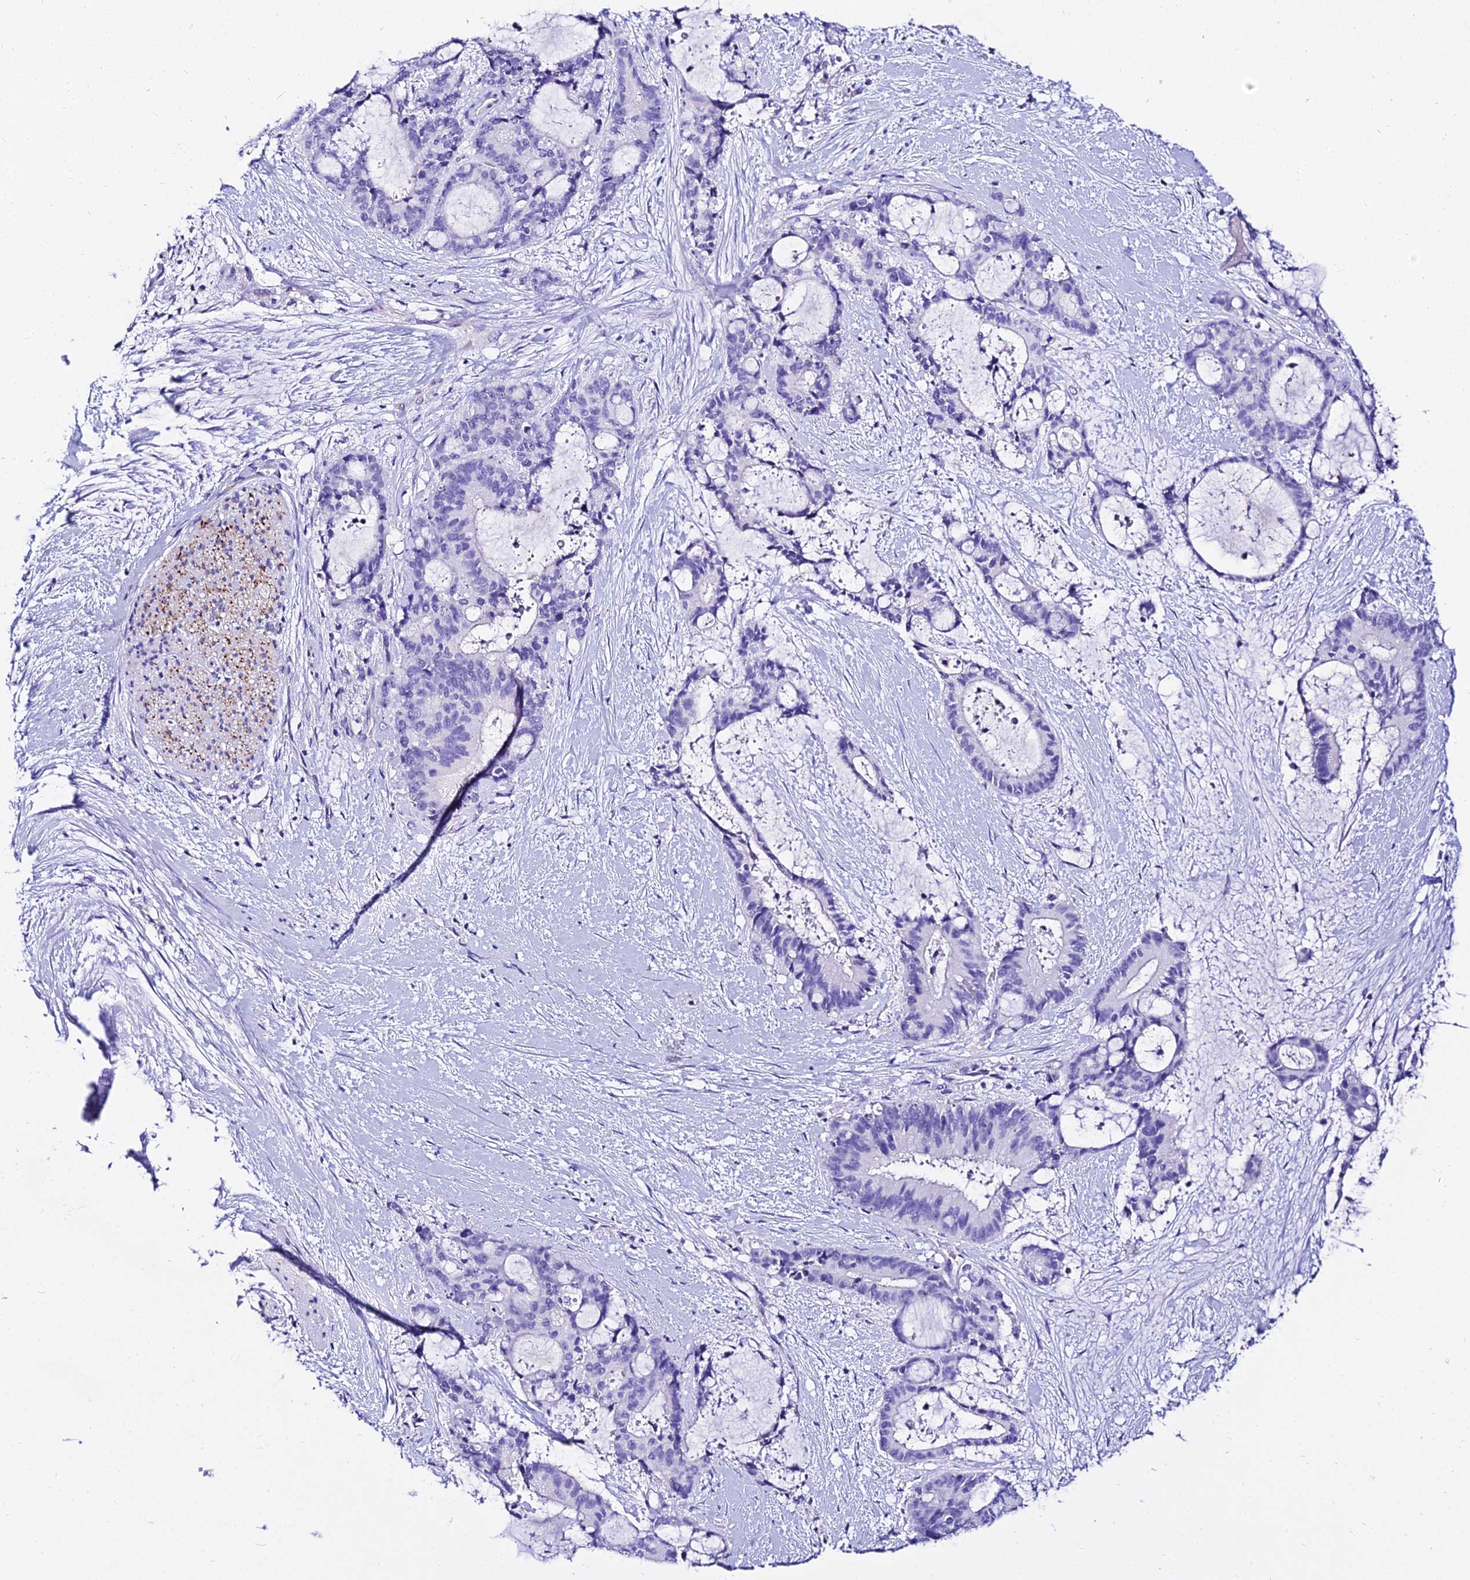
{"staining": {"intensity": "negative", "quantity": "none", "location": "none"}, "tissue": "liver cancer", "cell_type": "Tumor cells", "image_type": "cancer", "snomed": [{"axis": "morphology", "description": "Normal tissue, NOS"}, {"axis": "morphology", "description": "Cholangiocarcinoma"}, {"axis": "topography", "description": "Liver"}, {"axis": "topography", "description": "Peripheral nerve tissue"}], "caption": "DAB immunohistochemical staining of liver cancer displays no significant staining in tumor cells. Brightfield microscopy of immunohistochemistry stained with DAB (brown) and hematoxylin (blue), captured at high magnification.", "gene": "DEFB106A", "patient": {"sex": "female", "age": 73}}